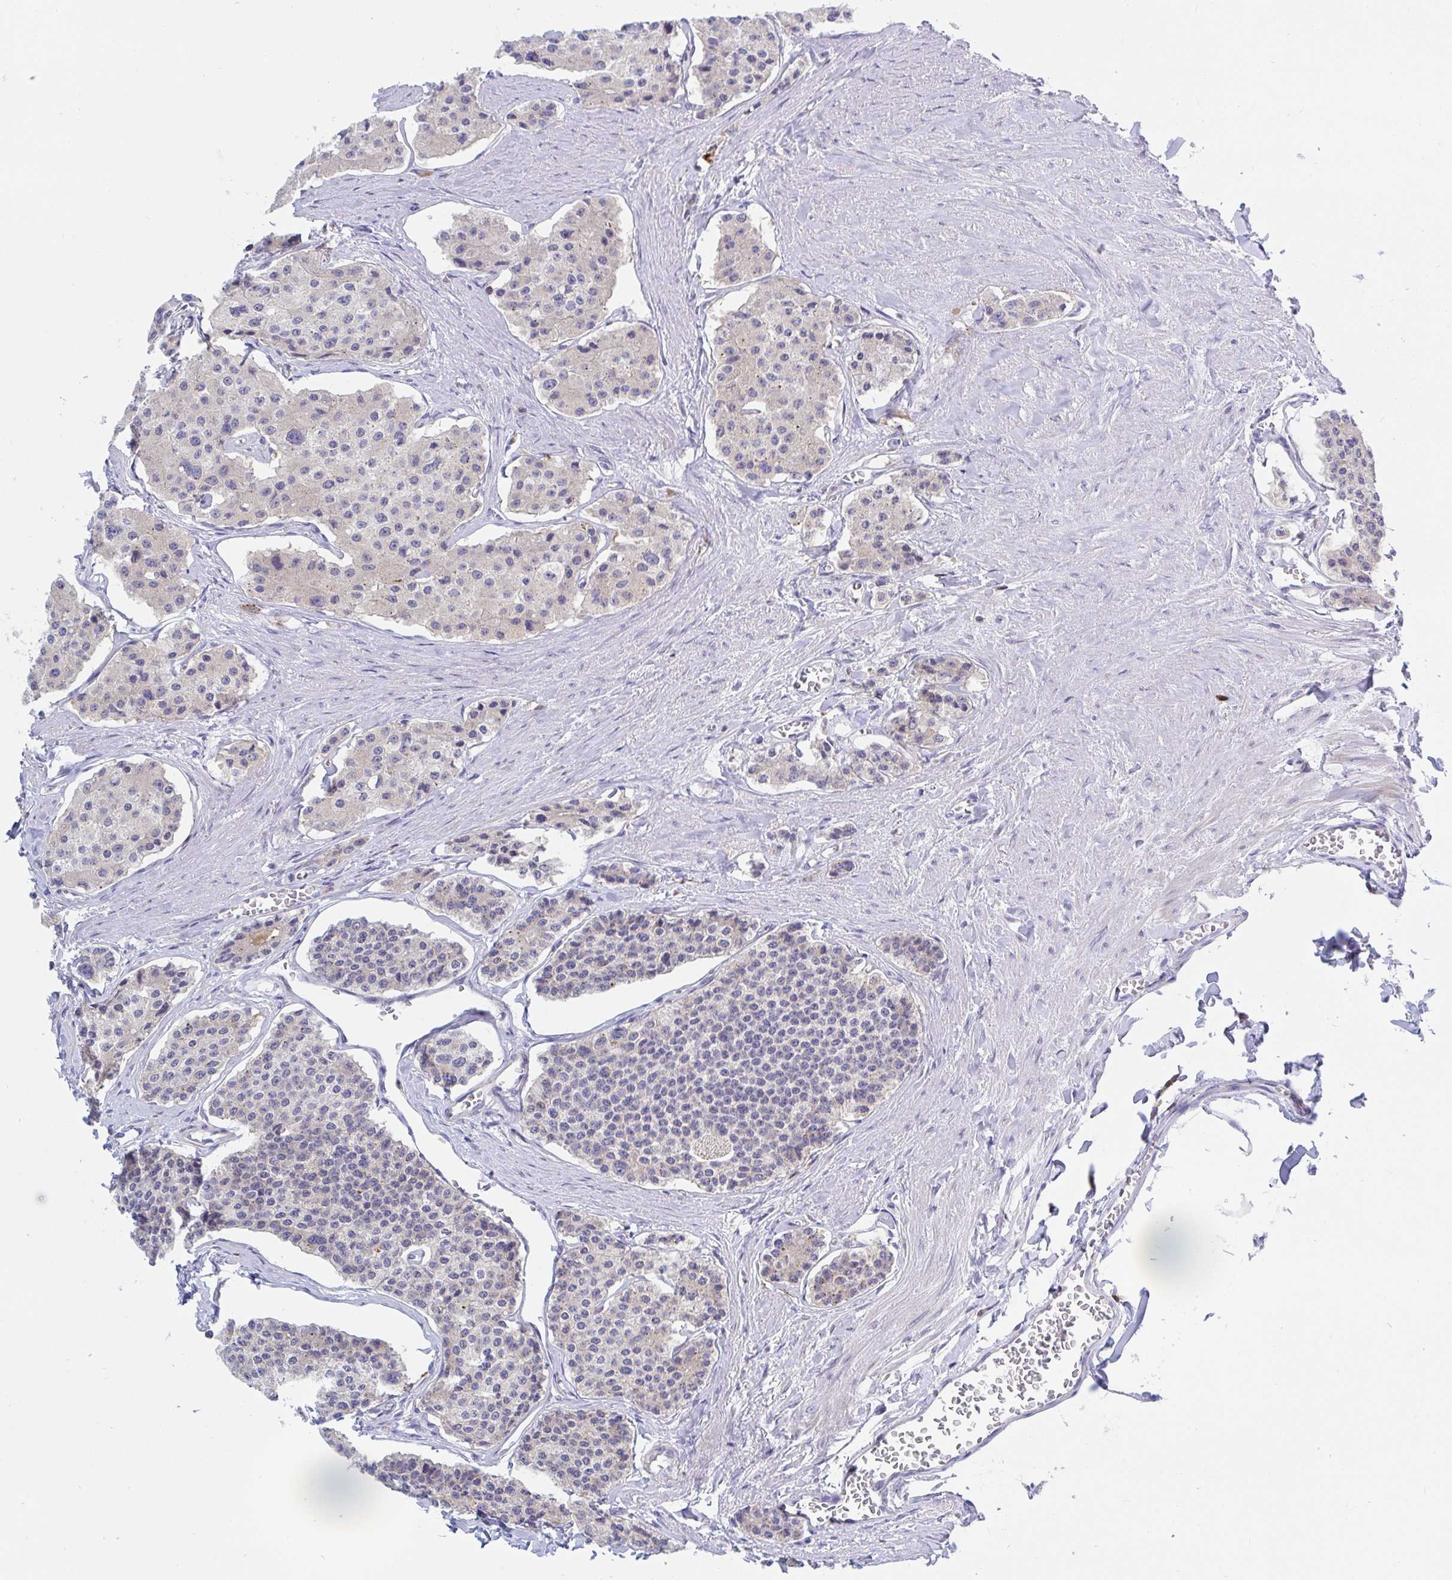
{"staining": {"intensity": "weak", "quantity": "<25%", "location": "cytoplasmic/membranous"}, "tissue": "carcinoid", "cell_type": "Tumor cells", "image_type": "cancer", "snomed": [{"axis": "morphology", "description": "Carcinoid, malignant, NOS"}, {"axis": "topography", "description": "Small intestine"}], "caption": "Protein analysis of carcinoid (malignant) demonstrates no significant expression in tumor cells.", "gene": "FRMD3", "patient": {"sex": "female", "age": 65}}